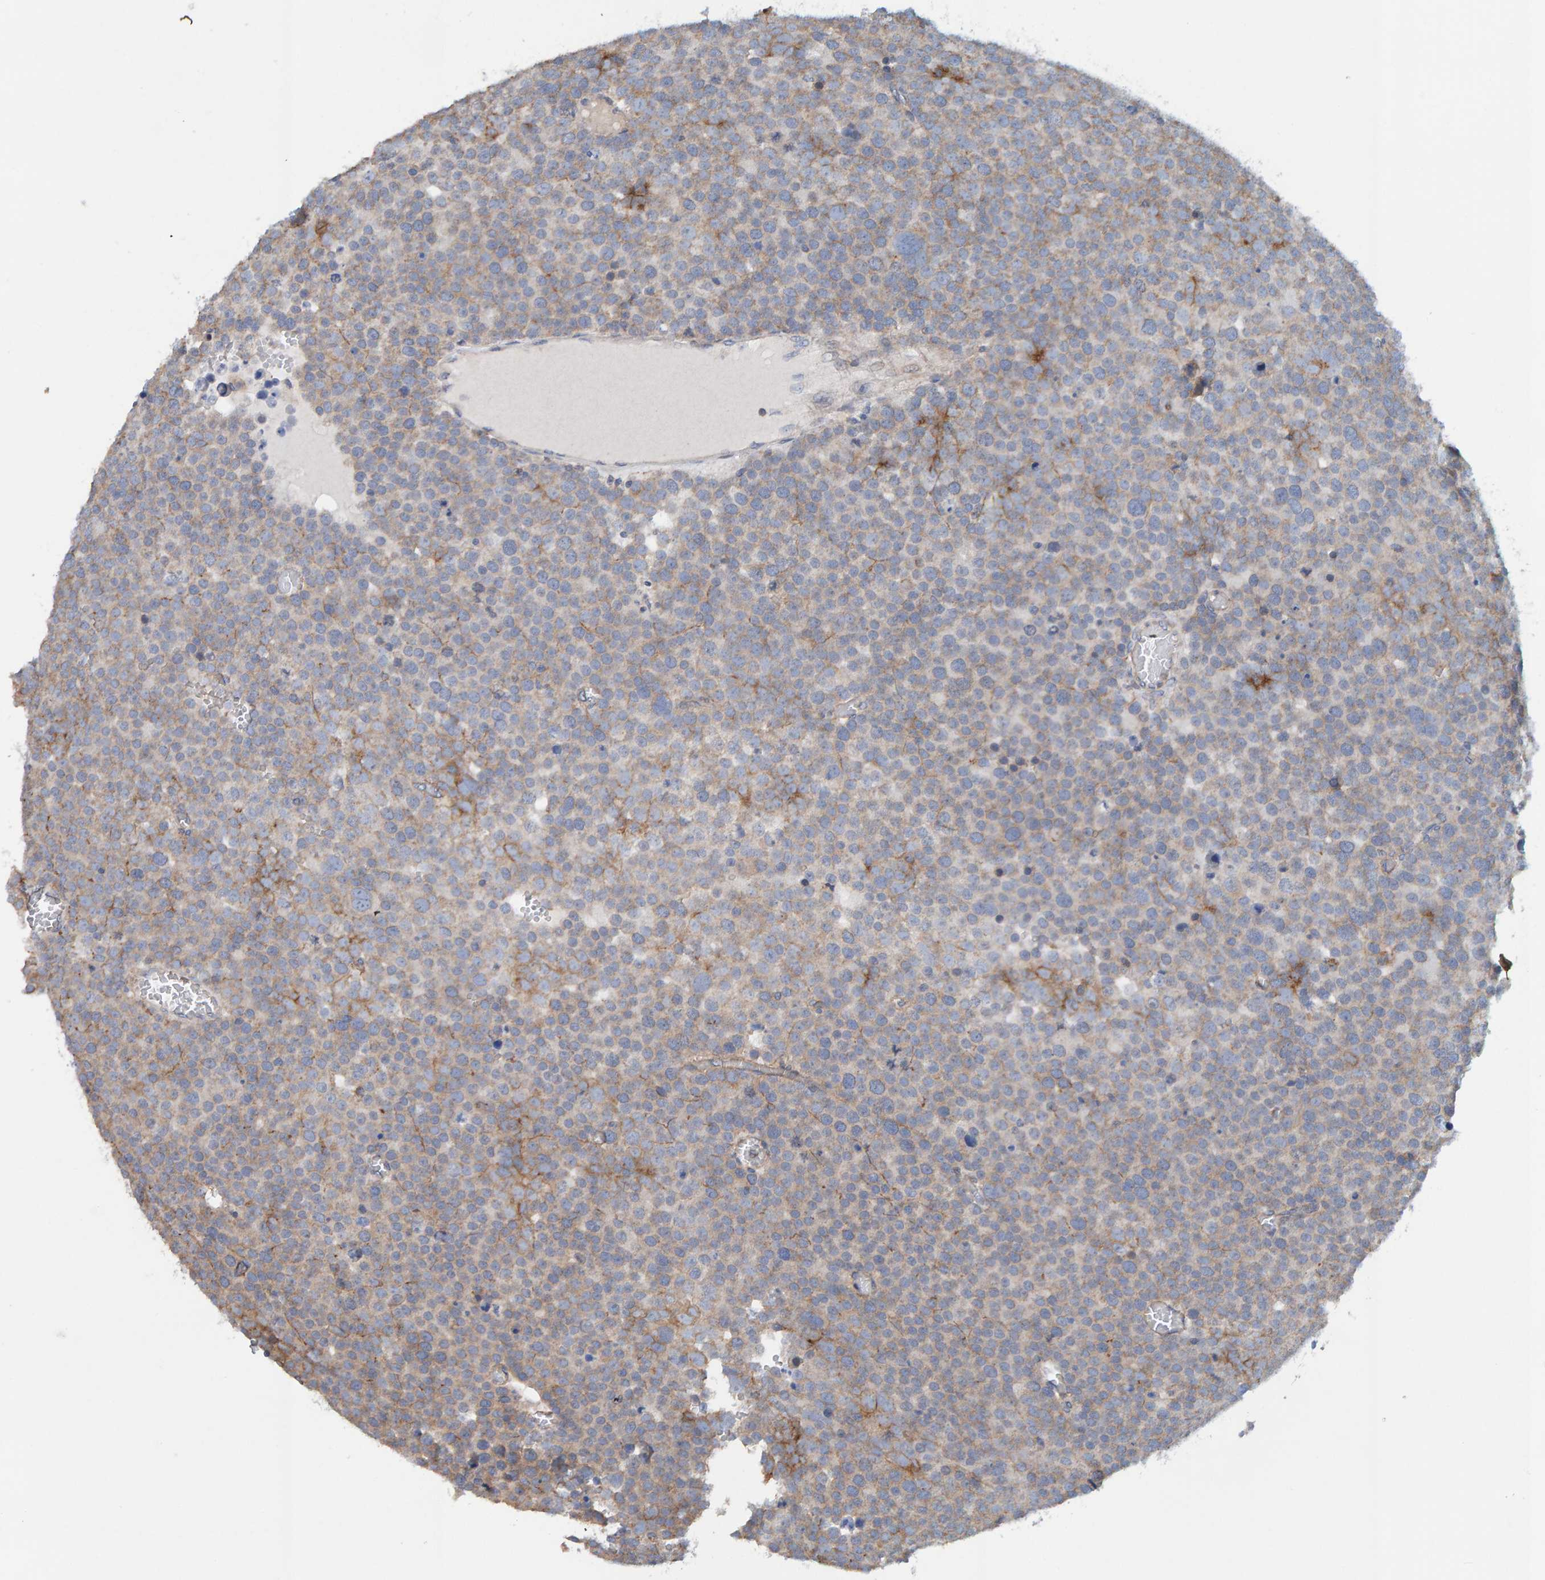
{"staining": {"intensity": "moderate", "quantity": "<25%", "location": "cytoplasmic/membranous"}, "tissue": "testis cancer", "cell_type": "Tumor cells", "image_type": "cancer", "snomed": [{"axis": "morphology", "description": "Seminoma, NOS"}, {"axis": "topography", "description": "Testis"}], "caption": "Testis seminoma tissue shows moderate cytoplasmic/membranous positivity in approximately <25% of tumor cells", "gene": "RGP1", "patient": {"sex": "male", "age": 71}}